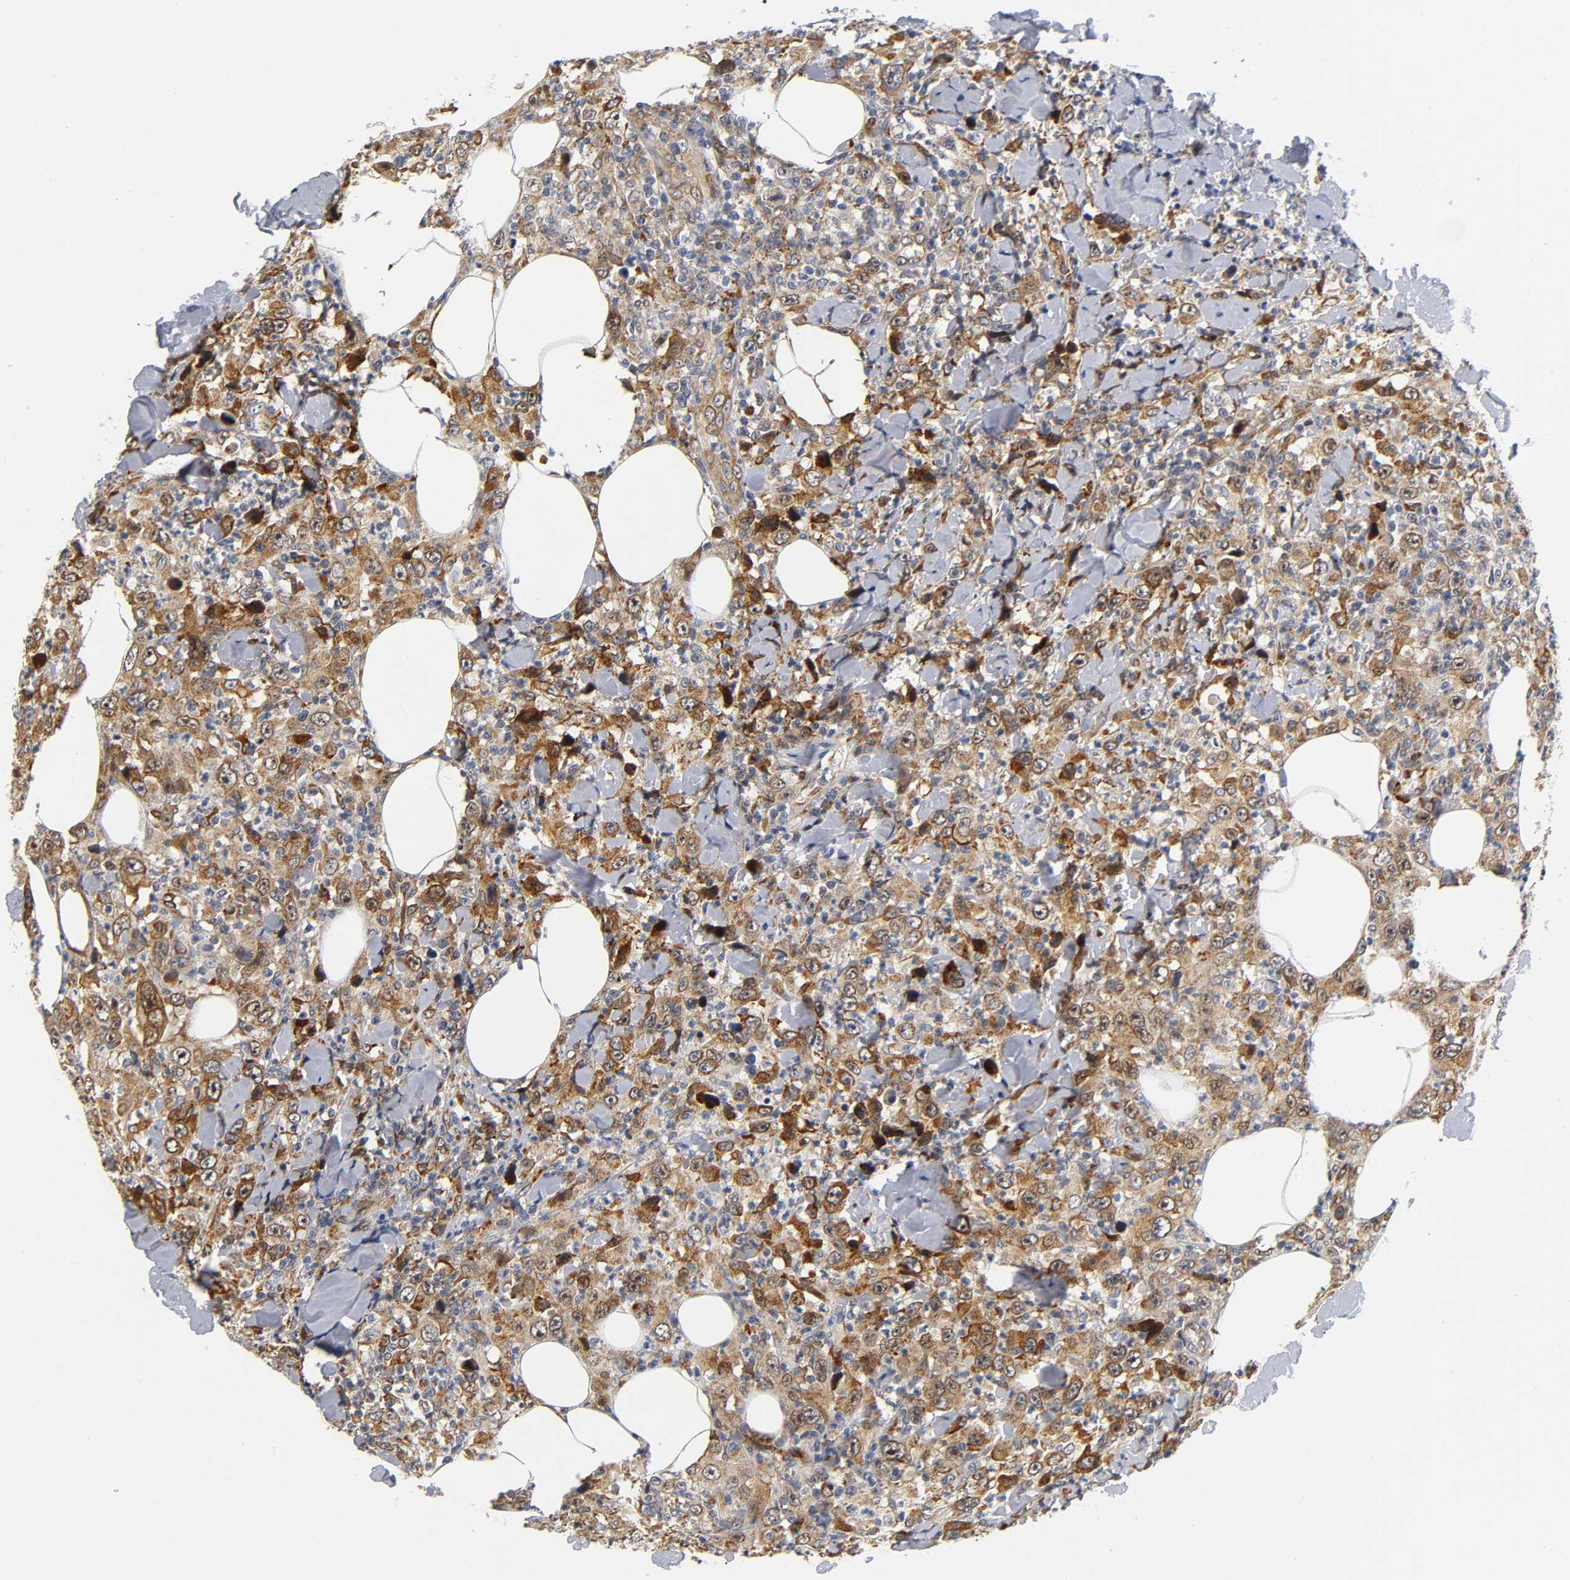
{"staining": {"intensity": "moderate", "quantity": ">75%", "location": "cytoplasmic/membranous"}, "tissue": "thyroid cancer", "cell_type": "Tumor cells", "image_type": "cancer", "snomed": [{"axis": "morphology", "description": "Carcinoma, NOS"}, {"axis": "topography", "description": "Thyroid gland"}], "caption": "Immunohistochemistry (IHC) of thyroid carcinoma displays medium levels of moderate cytoplasmic/membranous staining in approximately >75% of tumor cells.", "gene": "SOS2", "patient": {"sex": "female", "age": 77}}